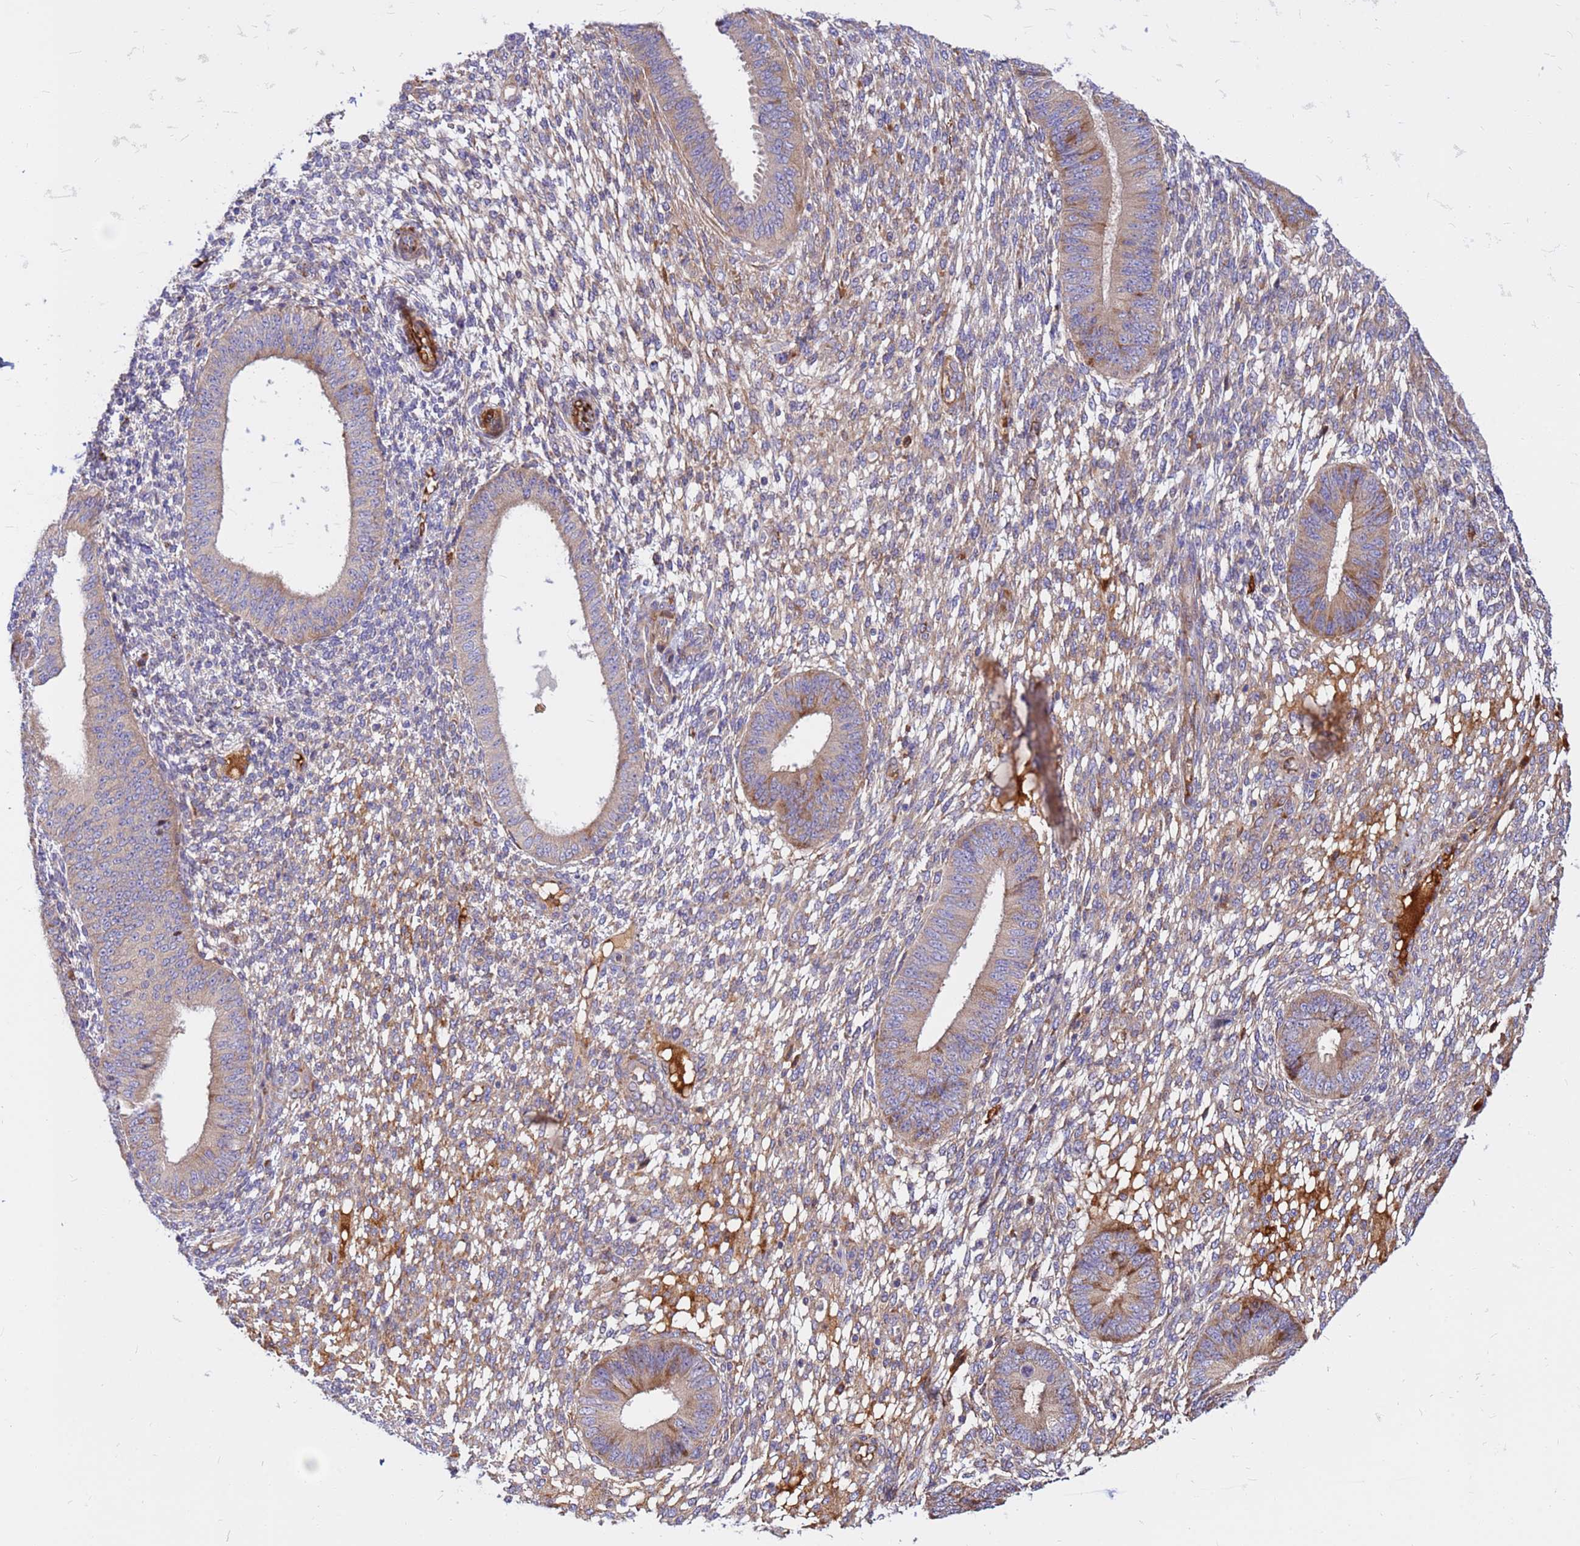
{"staining": {"intensity": "moderate", "quantity": "<25%", "location": "cytoplasmic/membranous"}, "tissue": "endometrium", "cell_type": "Cells in endometrial stroma", "image_type": "normal", "snomed": [{"axis": "morphology", "description": "Normal tissue, NOS"}, {"axis": "topography", "description": "Endometrium"}], "caption": "High-power microscopy captured an immunohistochemistry photomicrograph of unremarkable endometrium, revealing moderate cytoplasmic/membranous positivity in about <25% of cells in endometrial stroma.", "gene": "ZNF669", "patient": {"sex": "female", "age": 49}}